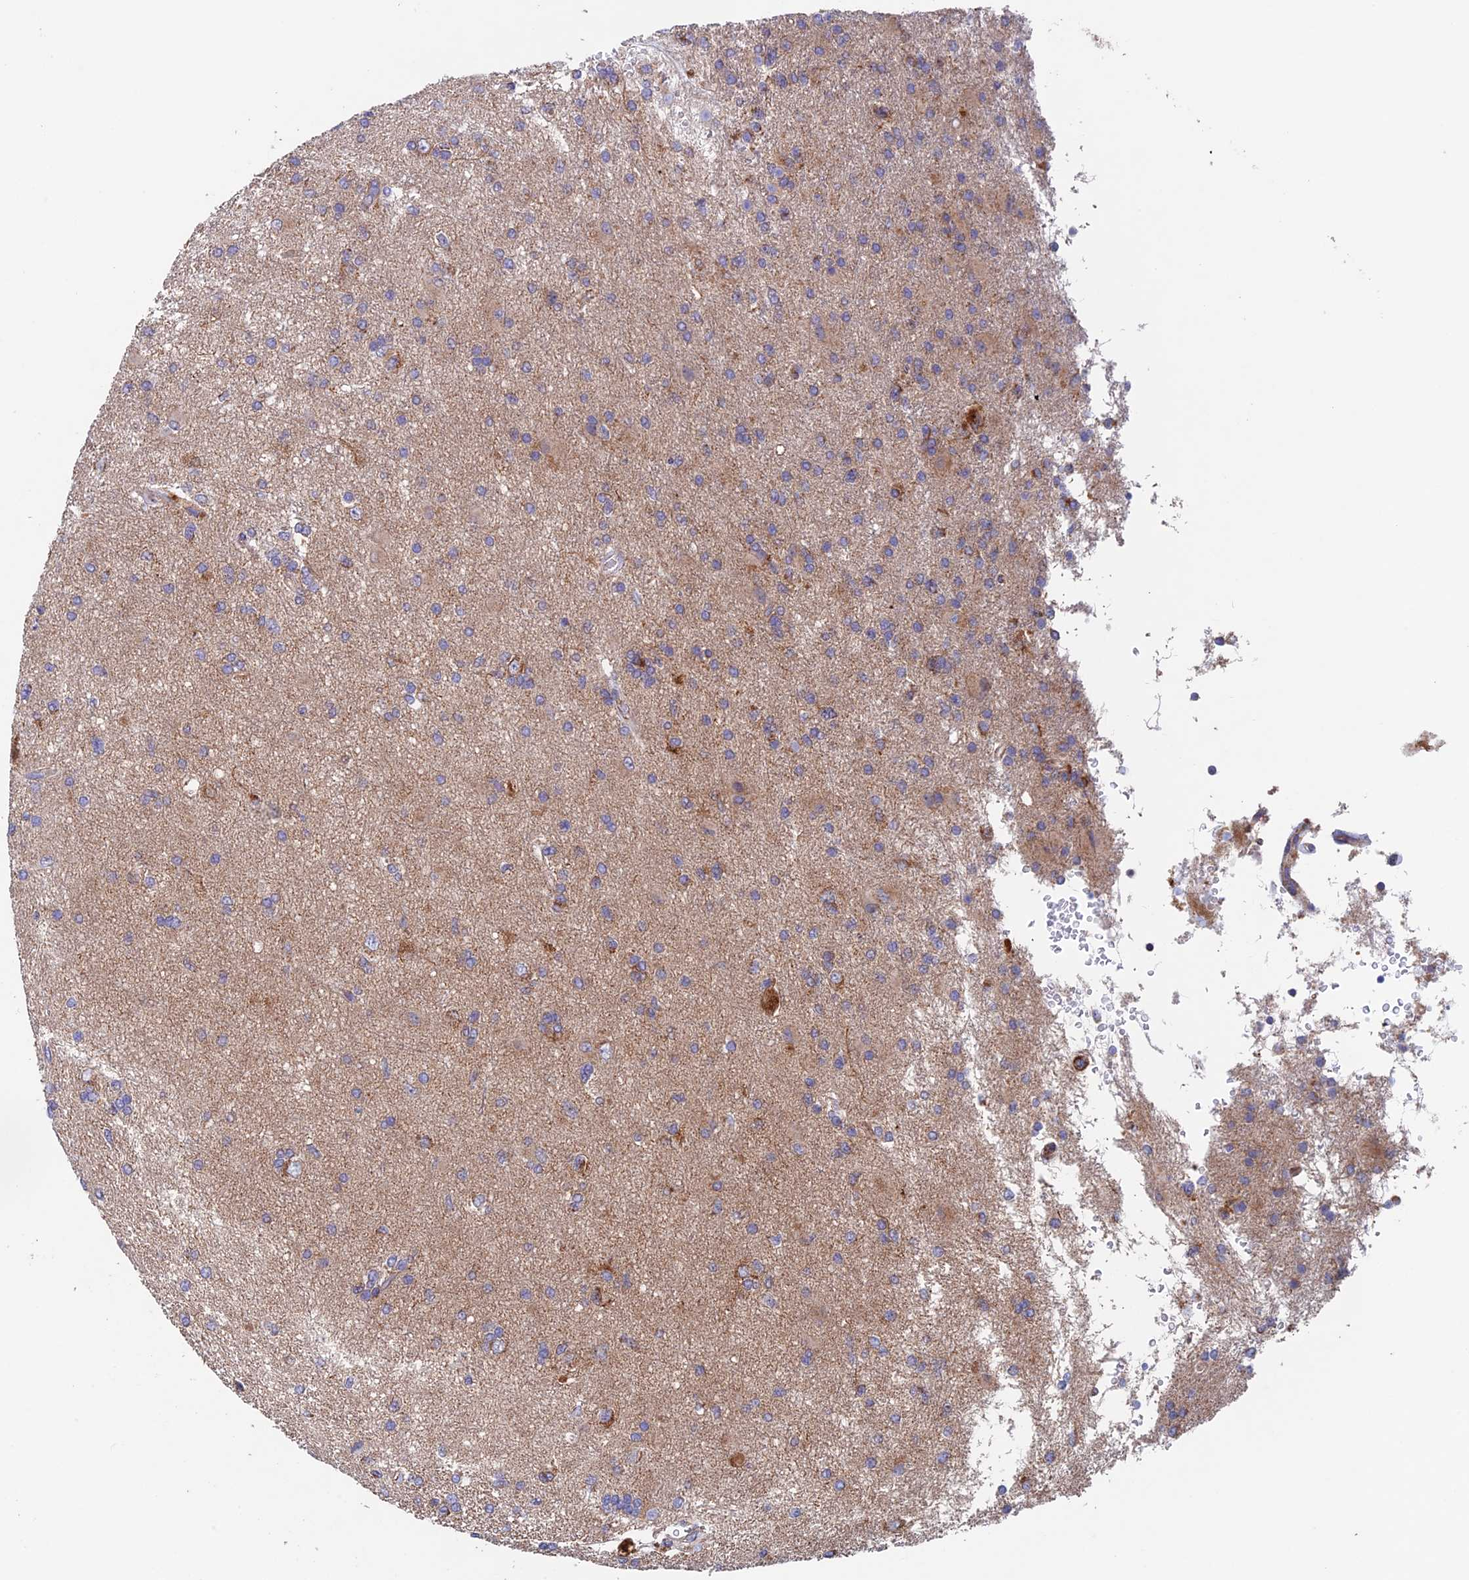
{"staining": {"intensity": "moderate", "quantity": "<25%", "location": "cytoplasmic/membranous"}, "tissue": "glioma", "cell_type": "Tumor cells", "image_type": "cancer", "snomed": [{"axis": "morphology", "description": "Glioma, malignant, High grade"}, {"axis": "topography", "description": "Brain"}], "caption": "There is low levels of moderate cytoplasmic/membranous positivity in tumor cells of high-grade glioma (malignant), as demonstrated by immunohistochemical staining (brown color).", "gene": "MRPL1", "patient": {"sex": "male", "age": 56}}